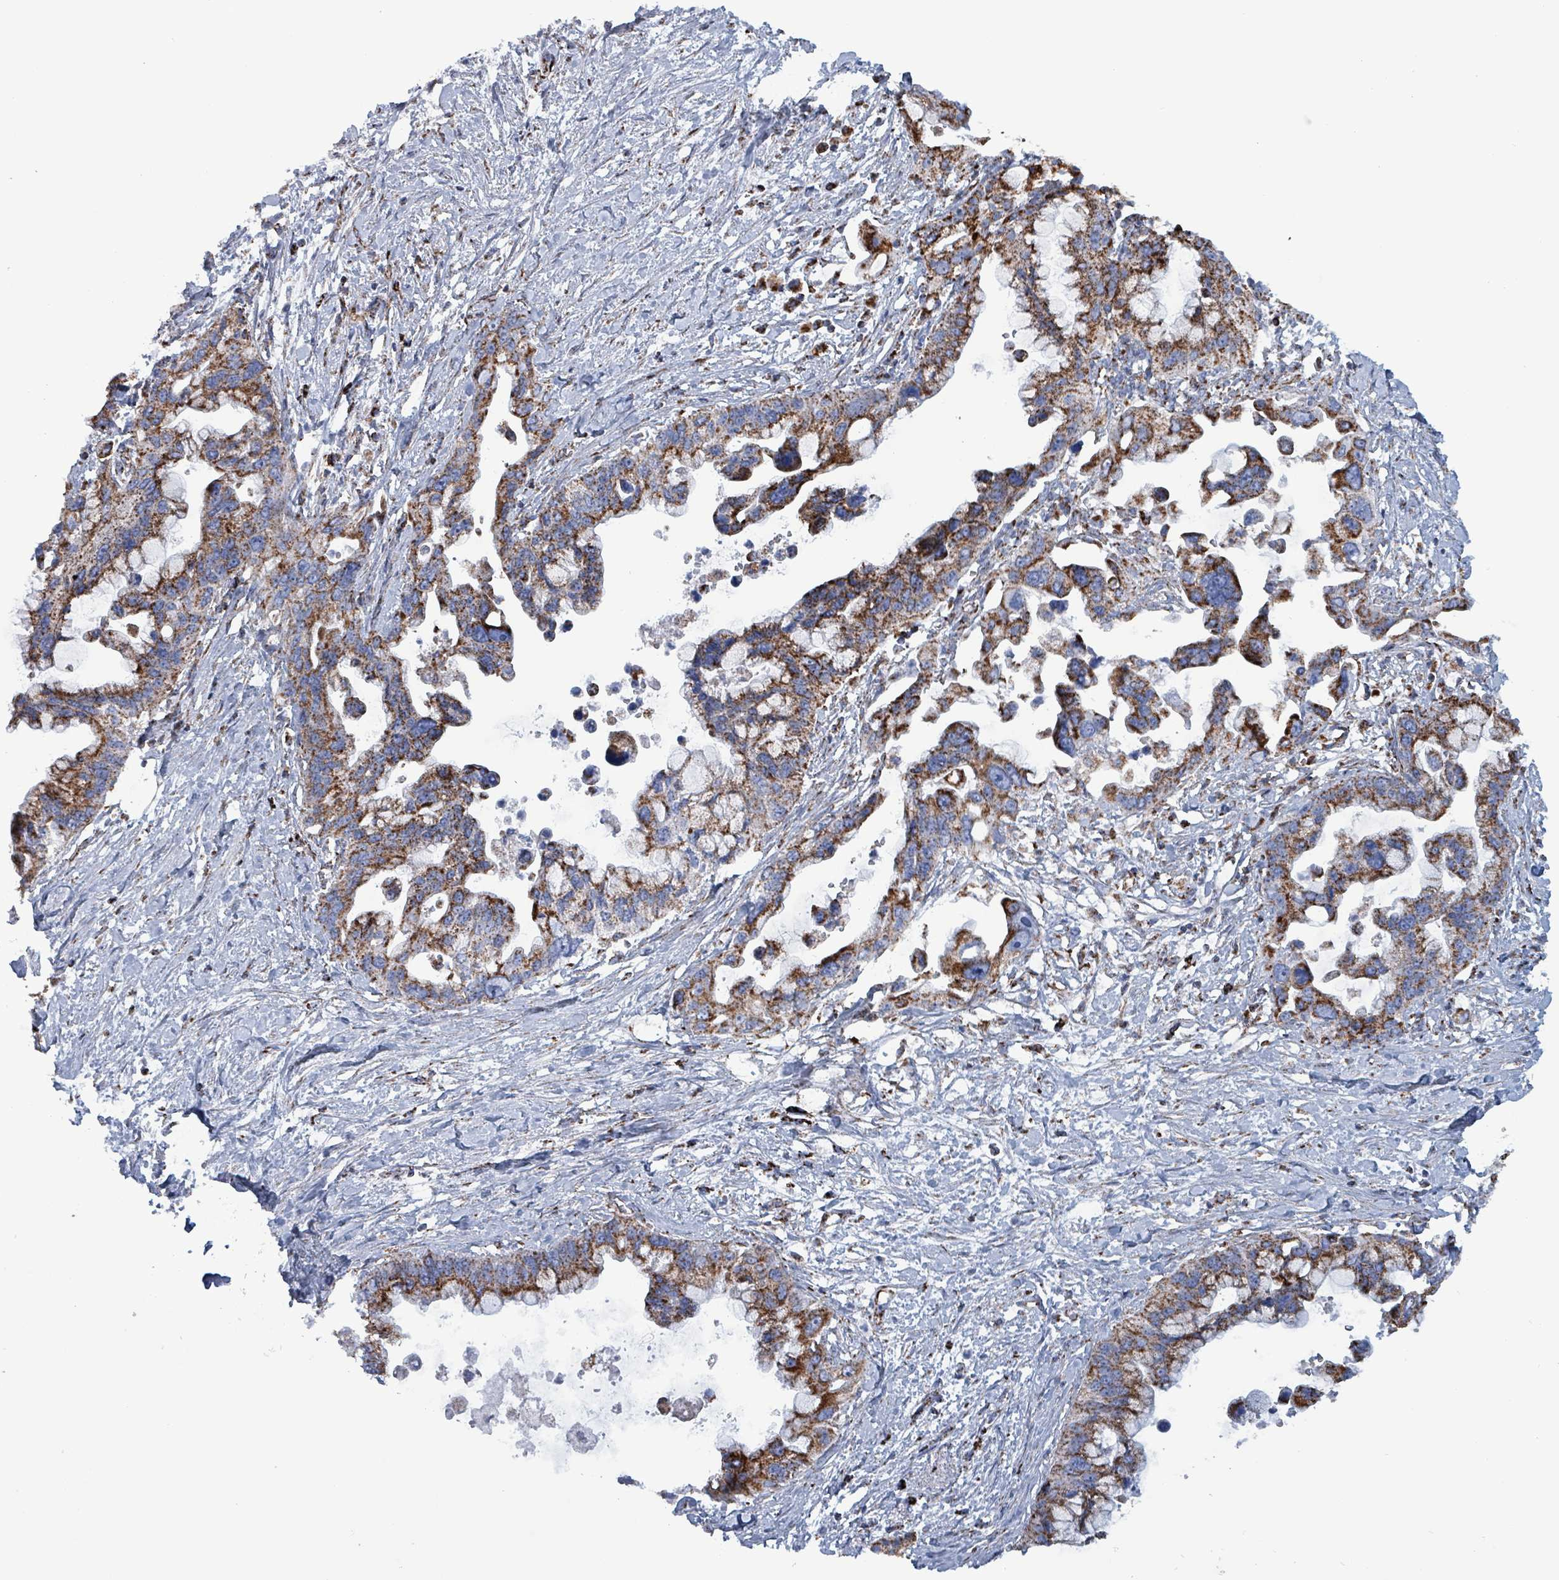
{"staining": {"intensity": "strong", "quantity": ">75%", "location": "cytoplasmic/membranous"}, "tissue": "pancreatic cancer", "cell_type": "Tumor cells", "image_type": "cancer", "snomed": [{"axis": "morphology", "description": "Adenocarcinoma, NOS"}, {"axis": "topography", "description": "Pancreas"}], "caption": "Protein expression analysis of pancreatic cancer (adenocarcinoma) shows strong cytoplasmic/membranous positivity in about >75% of tumor cells.", "gene": "IDH3B", "patient": {"sex": "female", "age": 83}}